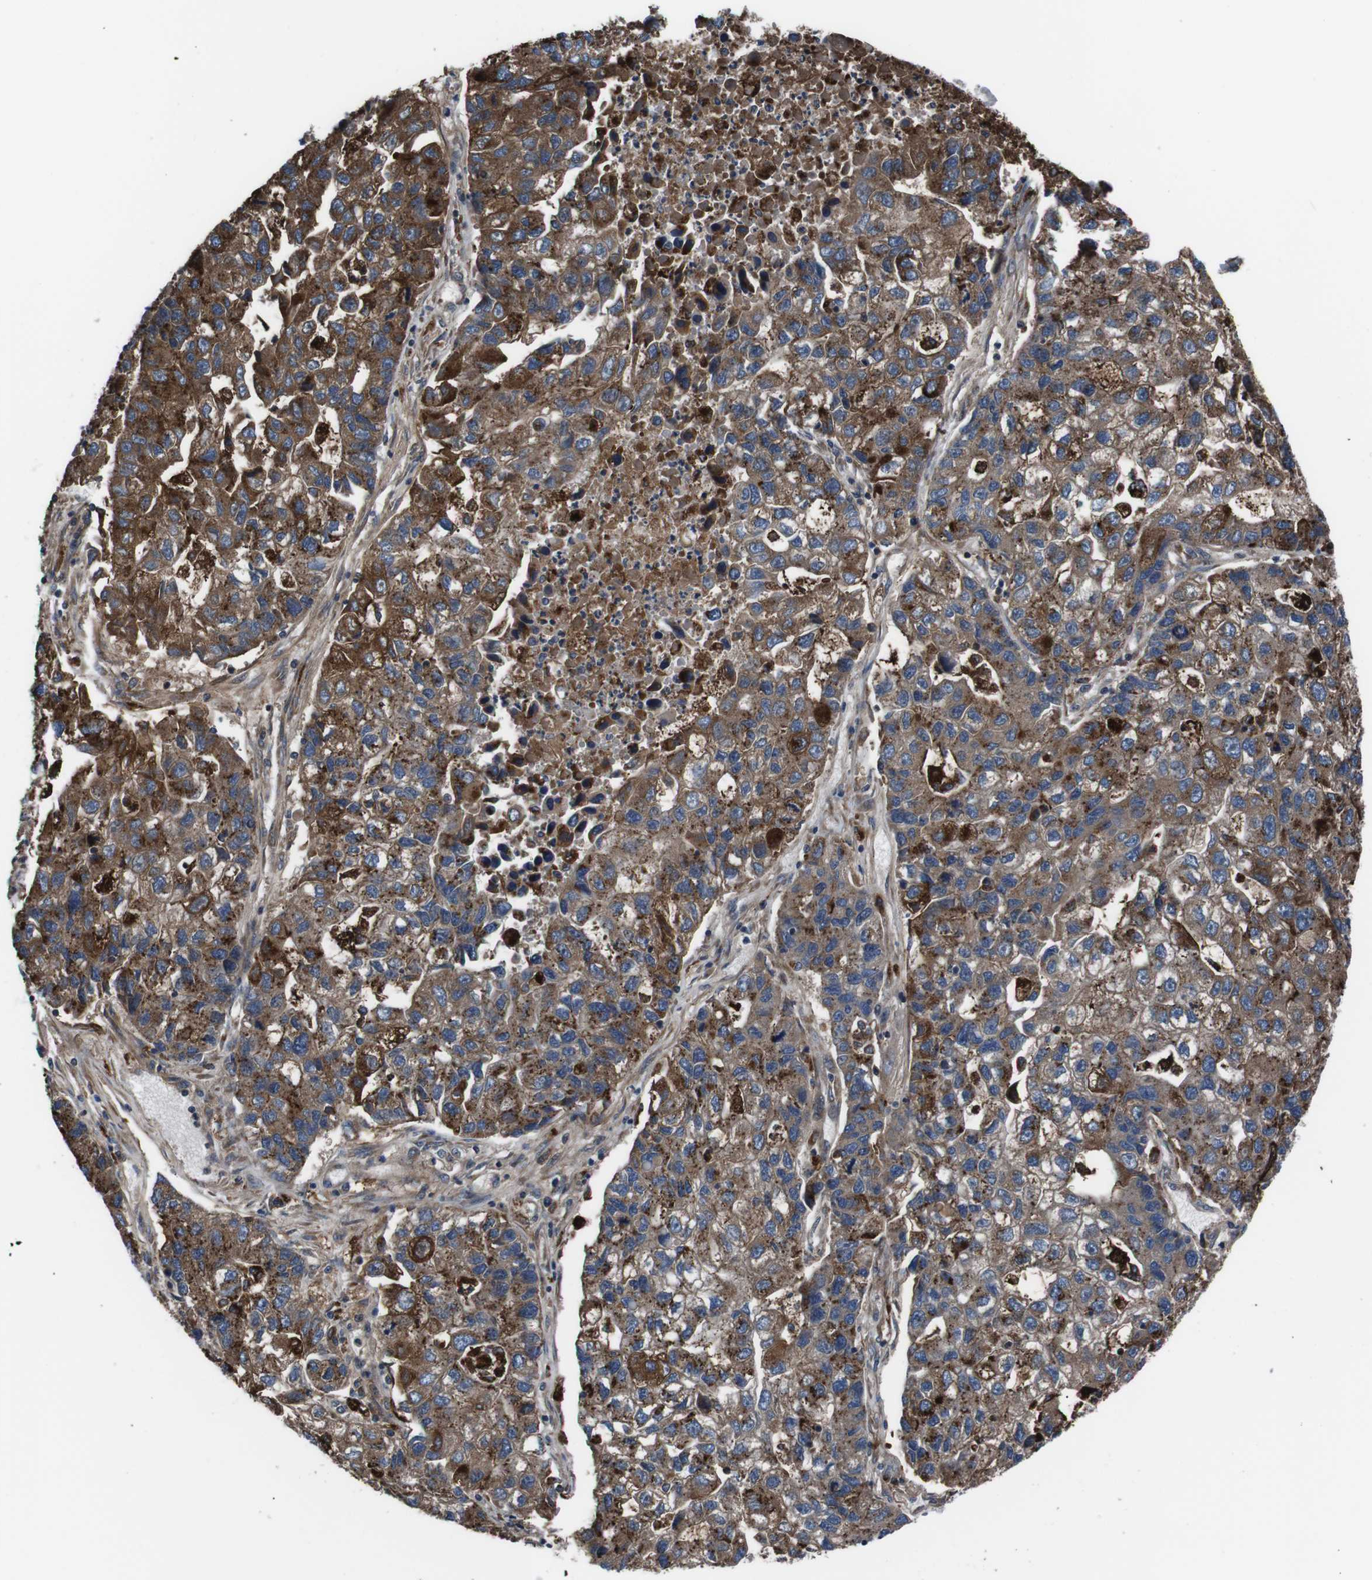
{"staining": {"intensity": "moderate", "quantity": ">75%", "location": "cytoplasmic/membranous"}, "tissue": "lung cancer", "cell_type": "Tumor cells", "image_type": "cancer", "snomed": [{"axis": "morphology", "description": "Adenocarcinoma, NOS"}, {"axis": "topography", "description": "Lung"}], "caption": "Immunohistochemical staining of lung cancer reveals moderate cytoplasmic/membranous protein staining in approximately >75% of tumor cells.", "gene": "EIF4A2", "patient": {"sex": "female", "age": 51}}